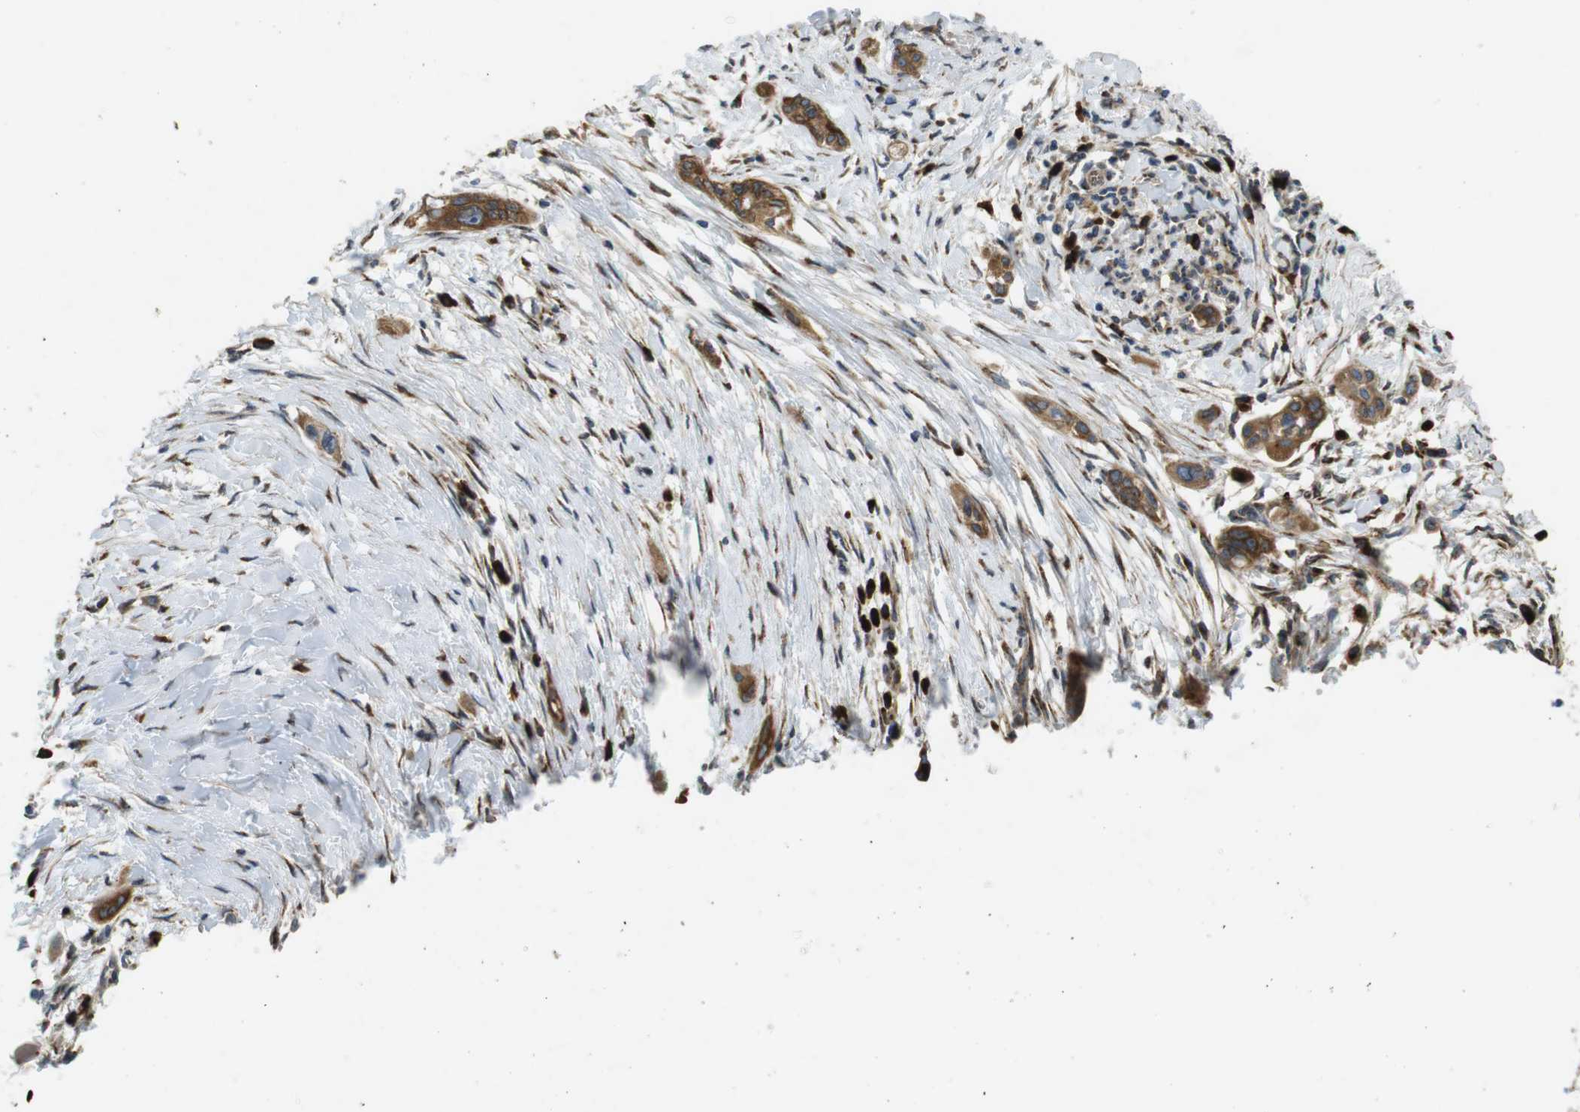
{"staining": {"intensity": "moderate", "quantity": ">75%", "location": "cytoplasmic/membranous"}, "tissue": "pancreatic cancer", "cell_type": "Tumor cells", "image_type": "cancer", "snomed": [{"axis": "morphology", "description": "Adenocarcinoma, NOS"}, {"axis": "topography", "description": "Pancreas"}], "caption": "Immunohistochemical staining of human pancreatic cancer reveals medium levels of moderate cytoplasmic/membranous expression in approximately >75% of tumor cells.", "gene": "TMEM143", "patient": {"sex": "female", "age": 60}}